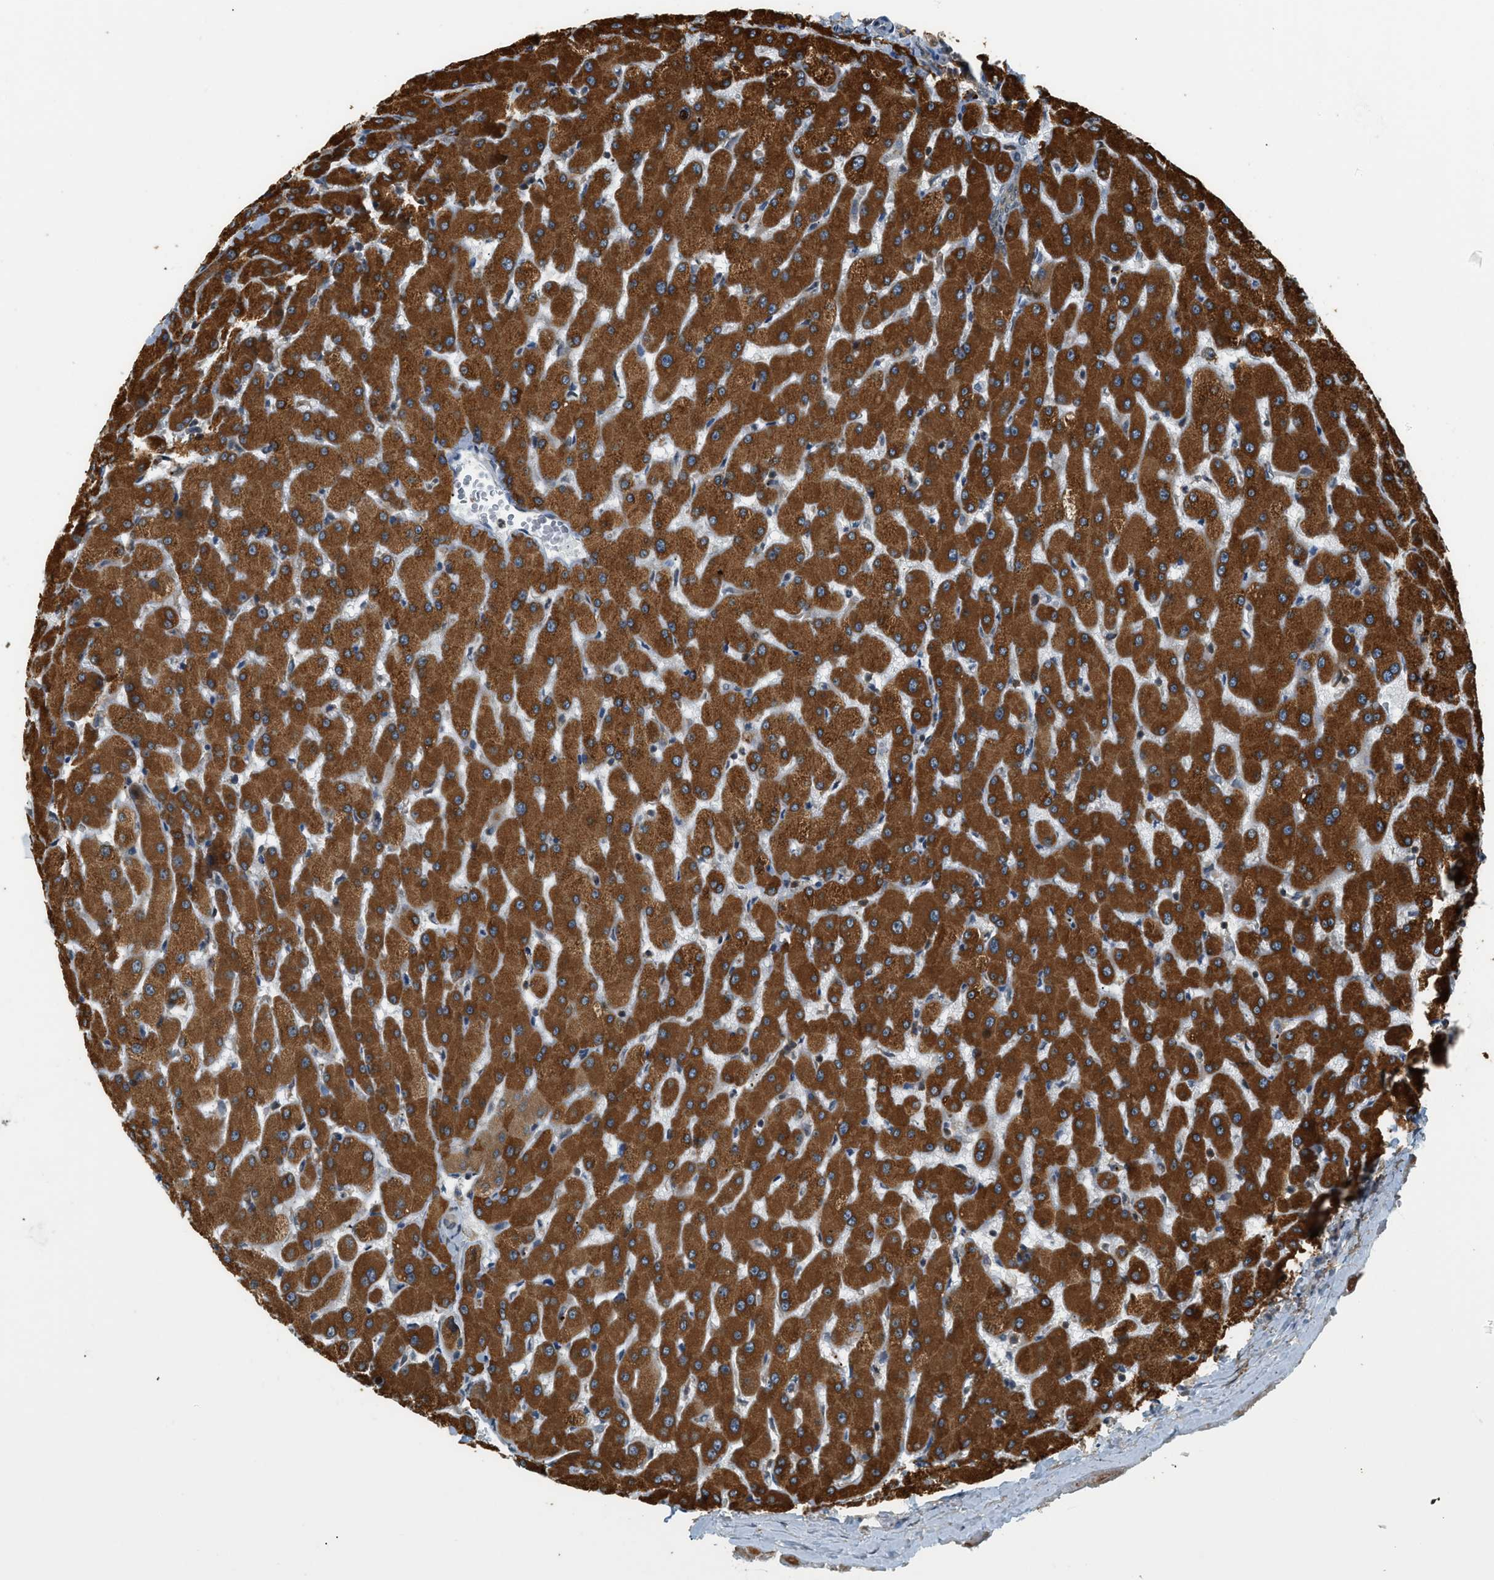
{"staining": {"intensity": "weak", "quantity": "25%-75%", "location": "cytoplasmic/membranous"}, "tissue": "liver", "cell_type": "Cholangiocytes", "image_type": "normal", "snomed": [{"axis": "morphology", "description": "Normal tissue, NOS"}, {"axis": "topography", "description": "Liver"}], "caption": "A brown stain labels weak cytoplasmic/membranous staining of a protein in cholangiocytes of benign liver.", "gene": "SEMA4D", "patient": {"sex": "female", "age": 63}}